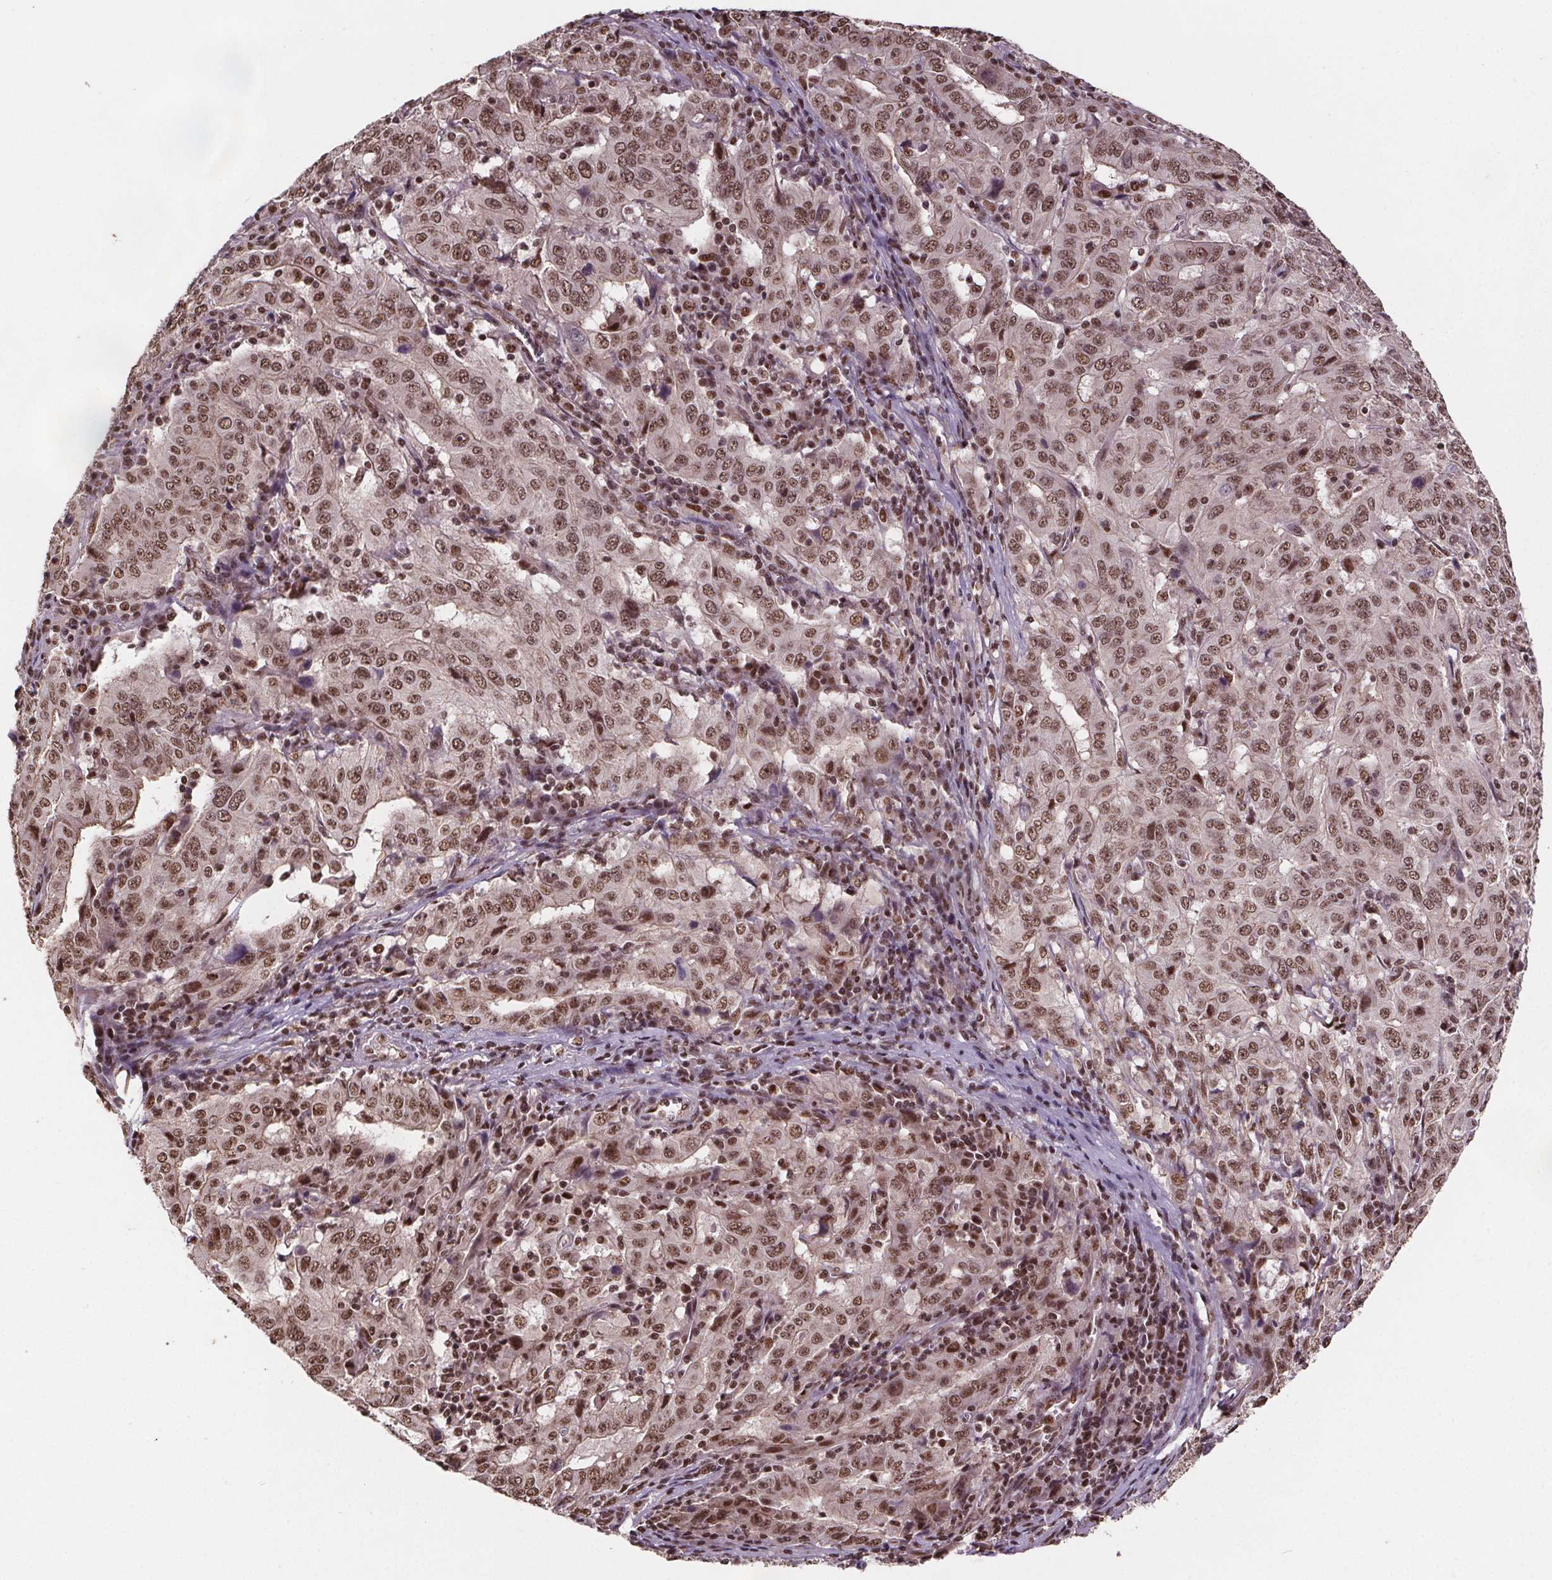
{"staining": {"intensity": "moderate", "quantity": ">75%", "location": "nuclear"}, "tissue": "pancreatic cancer", "cell_type": "Tumor cells", "image_type": "cancer", "snomed": [{"axis": "morphology", "description": "Adenocarcinoma, NOS"}, {"axis": "topography", "description": "Pancreas"}], "caption": "There is medium levels of moderate nuclear positivity in tumor cells of pancreatic adenocarcinoma, as demonstrated by immunohistochemical staining (brown color).", "gene": "JARID2", "patient": {"sex": "male", "age": 63}}